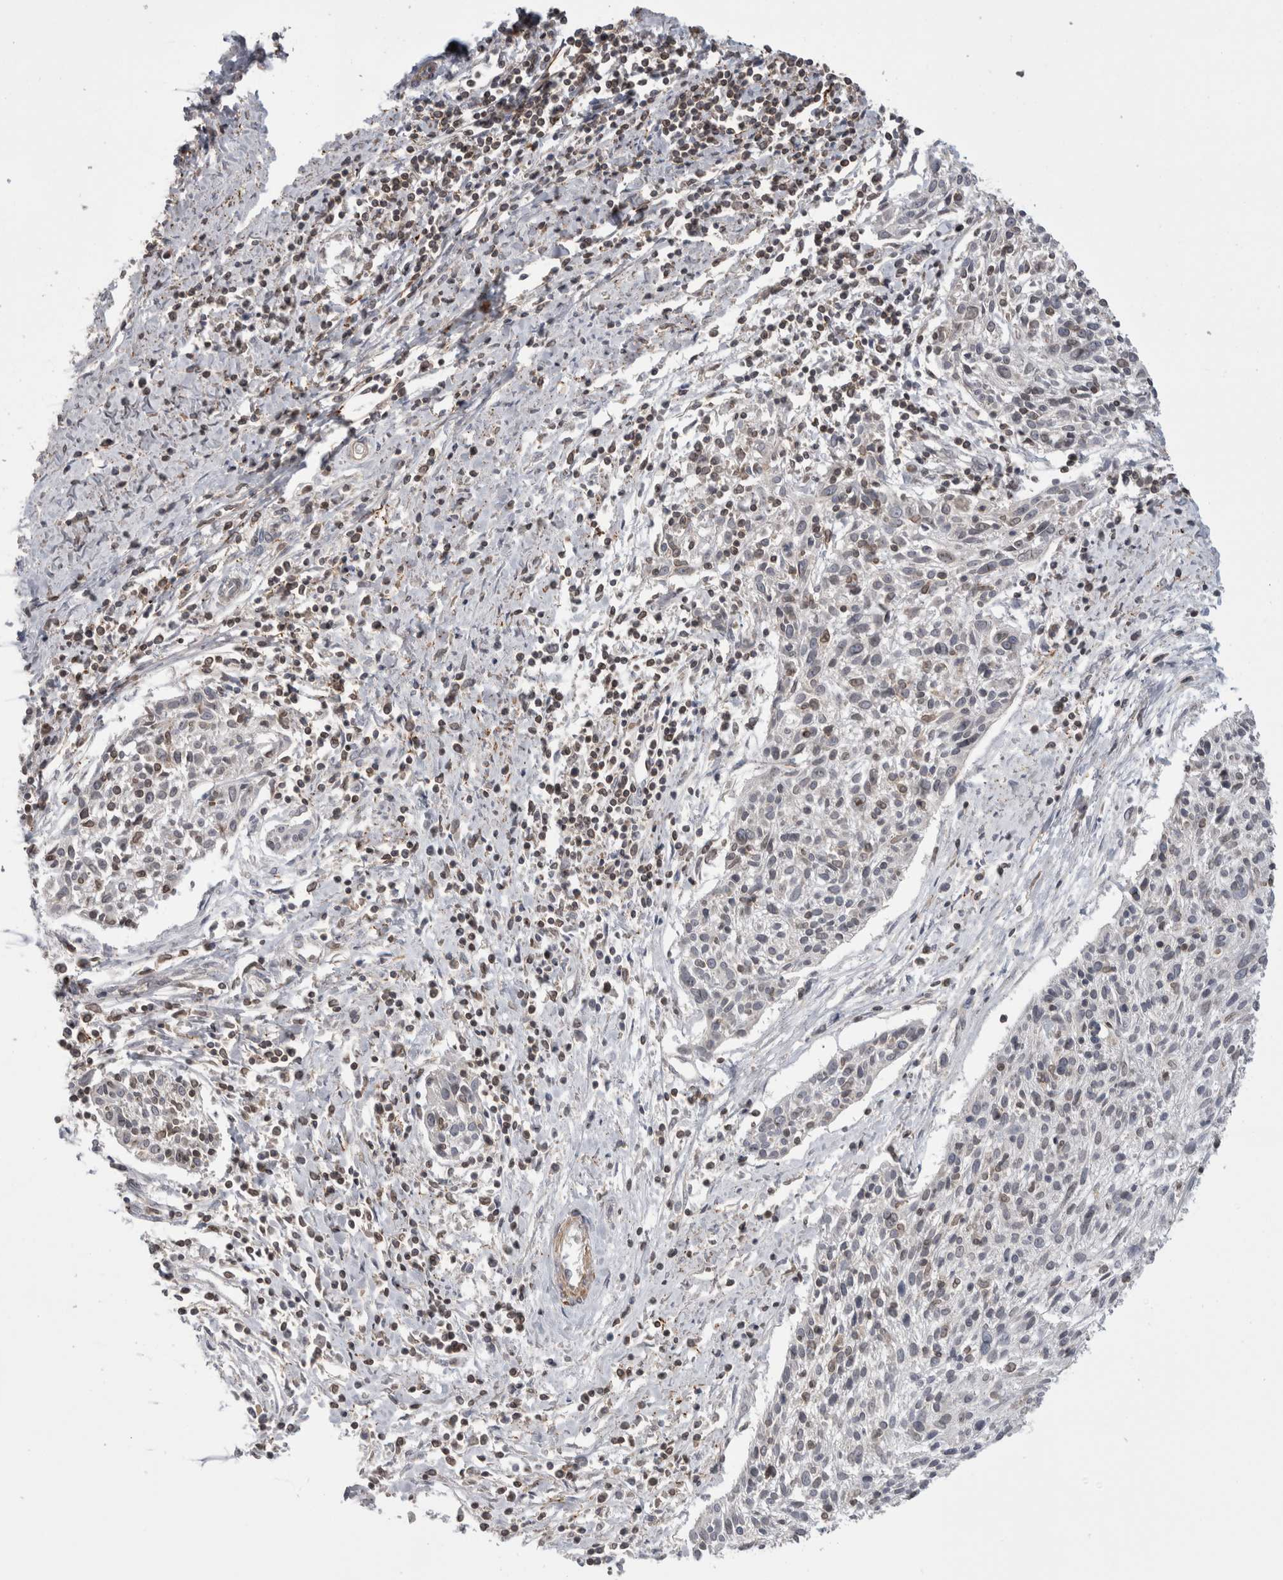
{"staining": {"intensity": "negative", "quantity": "none", "location": "none"}, "tissue": "cervical cancer", "cell_type": "Tumor cells", "image_type": "cancer", "snomed": [{"axis": "morphology", "description": "Squamous cell carcinoma, NOS"}, {"axis": "topography", "description": "Cervix"}], "caption": "An immunohistochemistry (IHC) image of squamous cell carcinoma (cervical) is shown. There is no staining in tumor cells of squamous cell carcinoma (cervical). (DAB immunohistochemistry with hematoxylin counter stain).", "gene": "DARS2", "patient": {"sex": "female", "age": 51}}